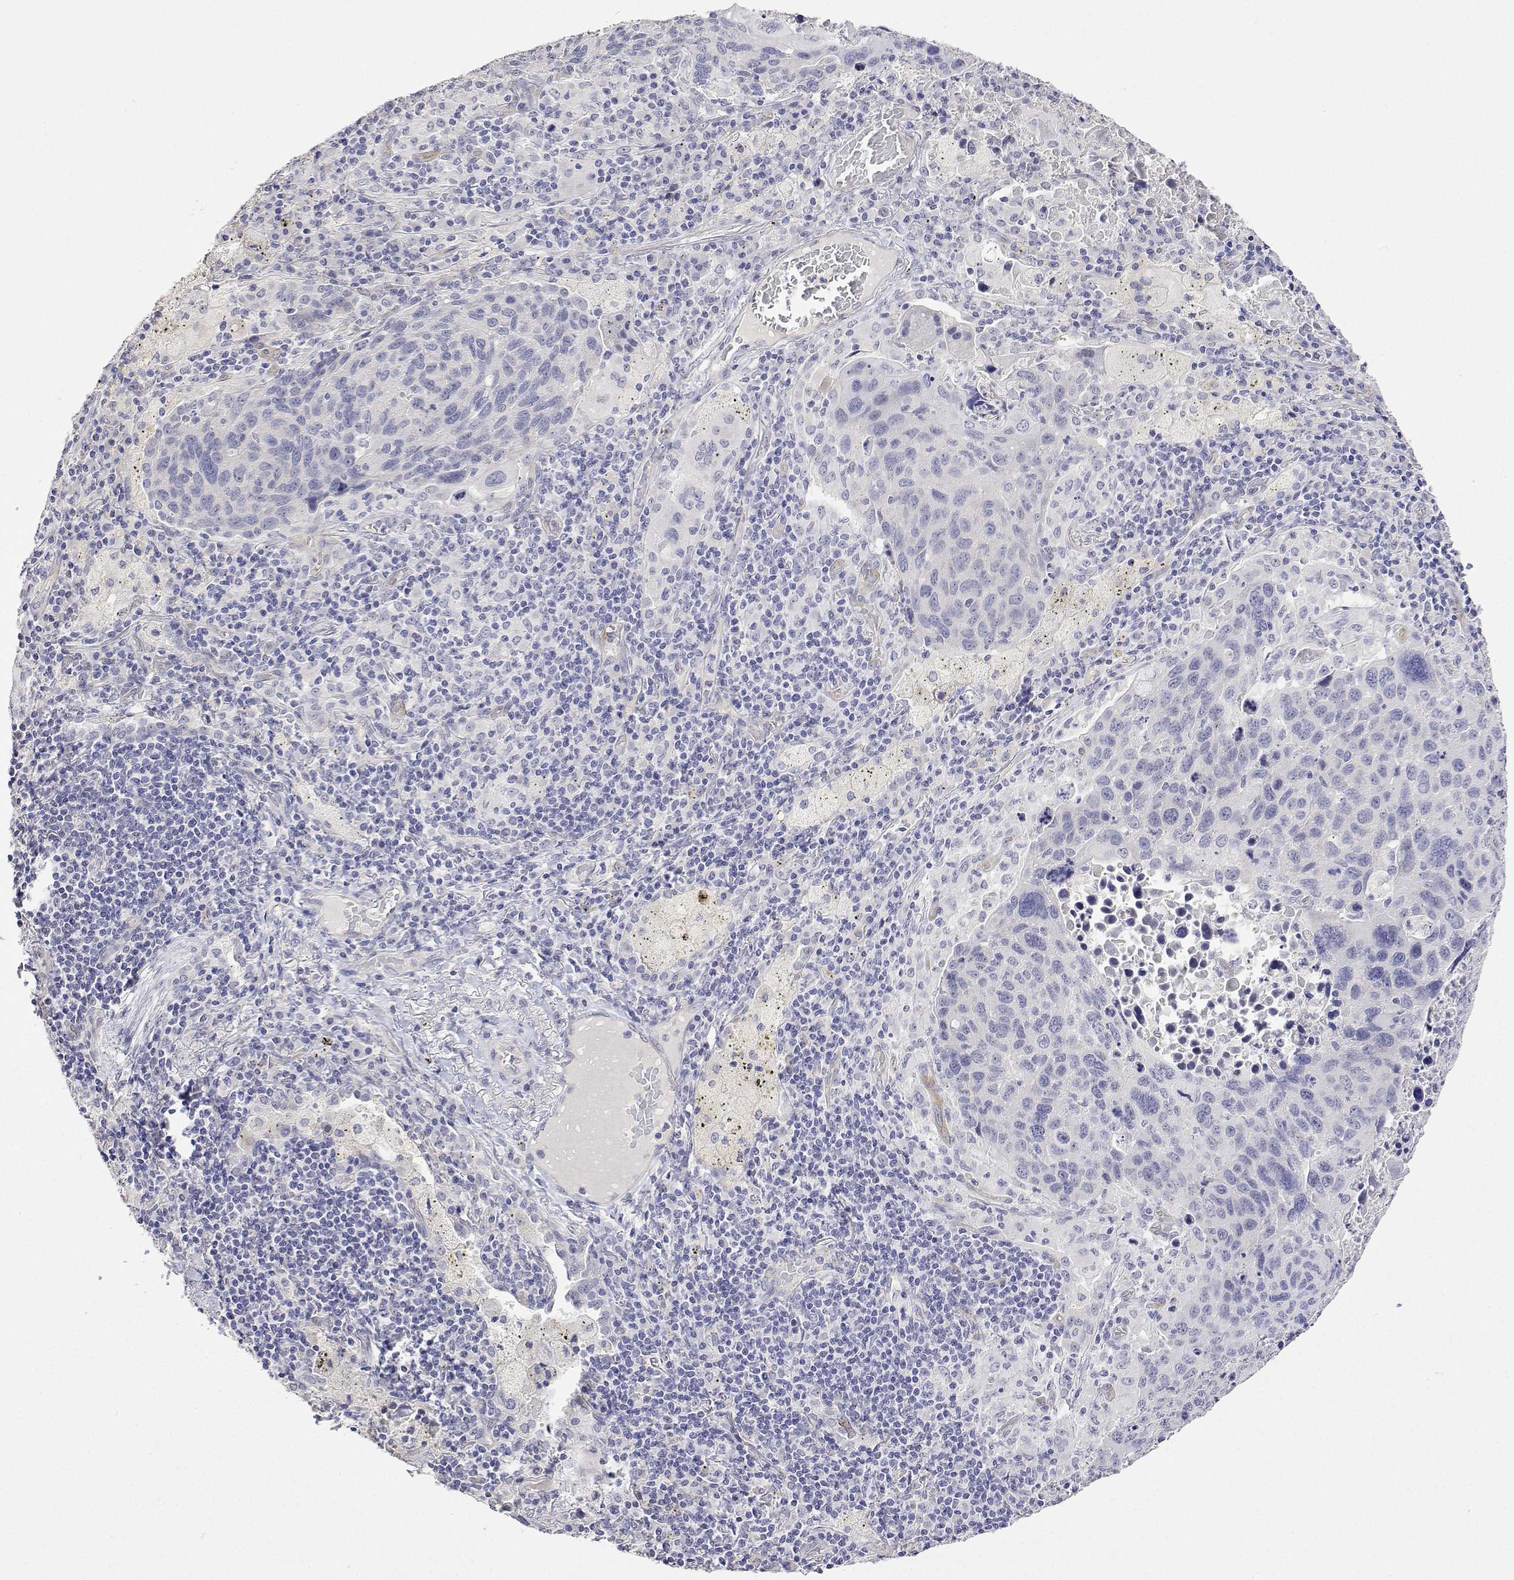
{"staining": {"intensity": "negative", "quantity": "none", "location": "none"}, "tissue": "lung cancer", "cell_type": "Tumor cells", "image_type": "cancer", "snomed": [{"axis": "morphology", "description": "Squamous cell carcinoma, NOS"}, {"axis": "topography", "description": "Lung"}], "caption": "Immunohistochemistry (IHC) of squamous cell carcinoma (lung) shows no positivity in tumor cells.", "gene": "PLCB1", "patient": {"sex": "male", "age": 68}}